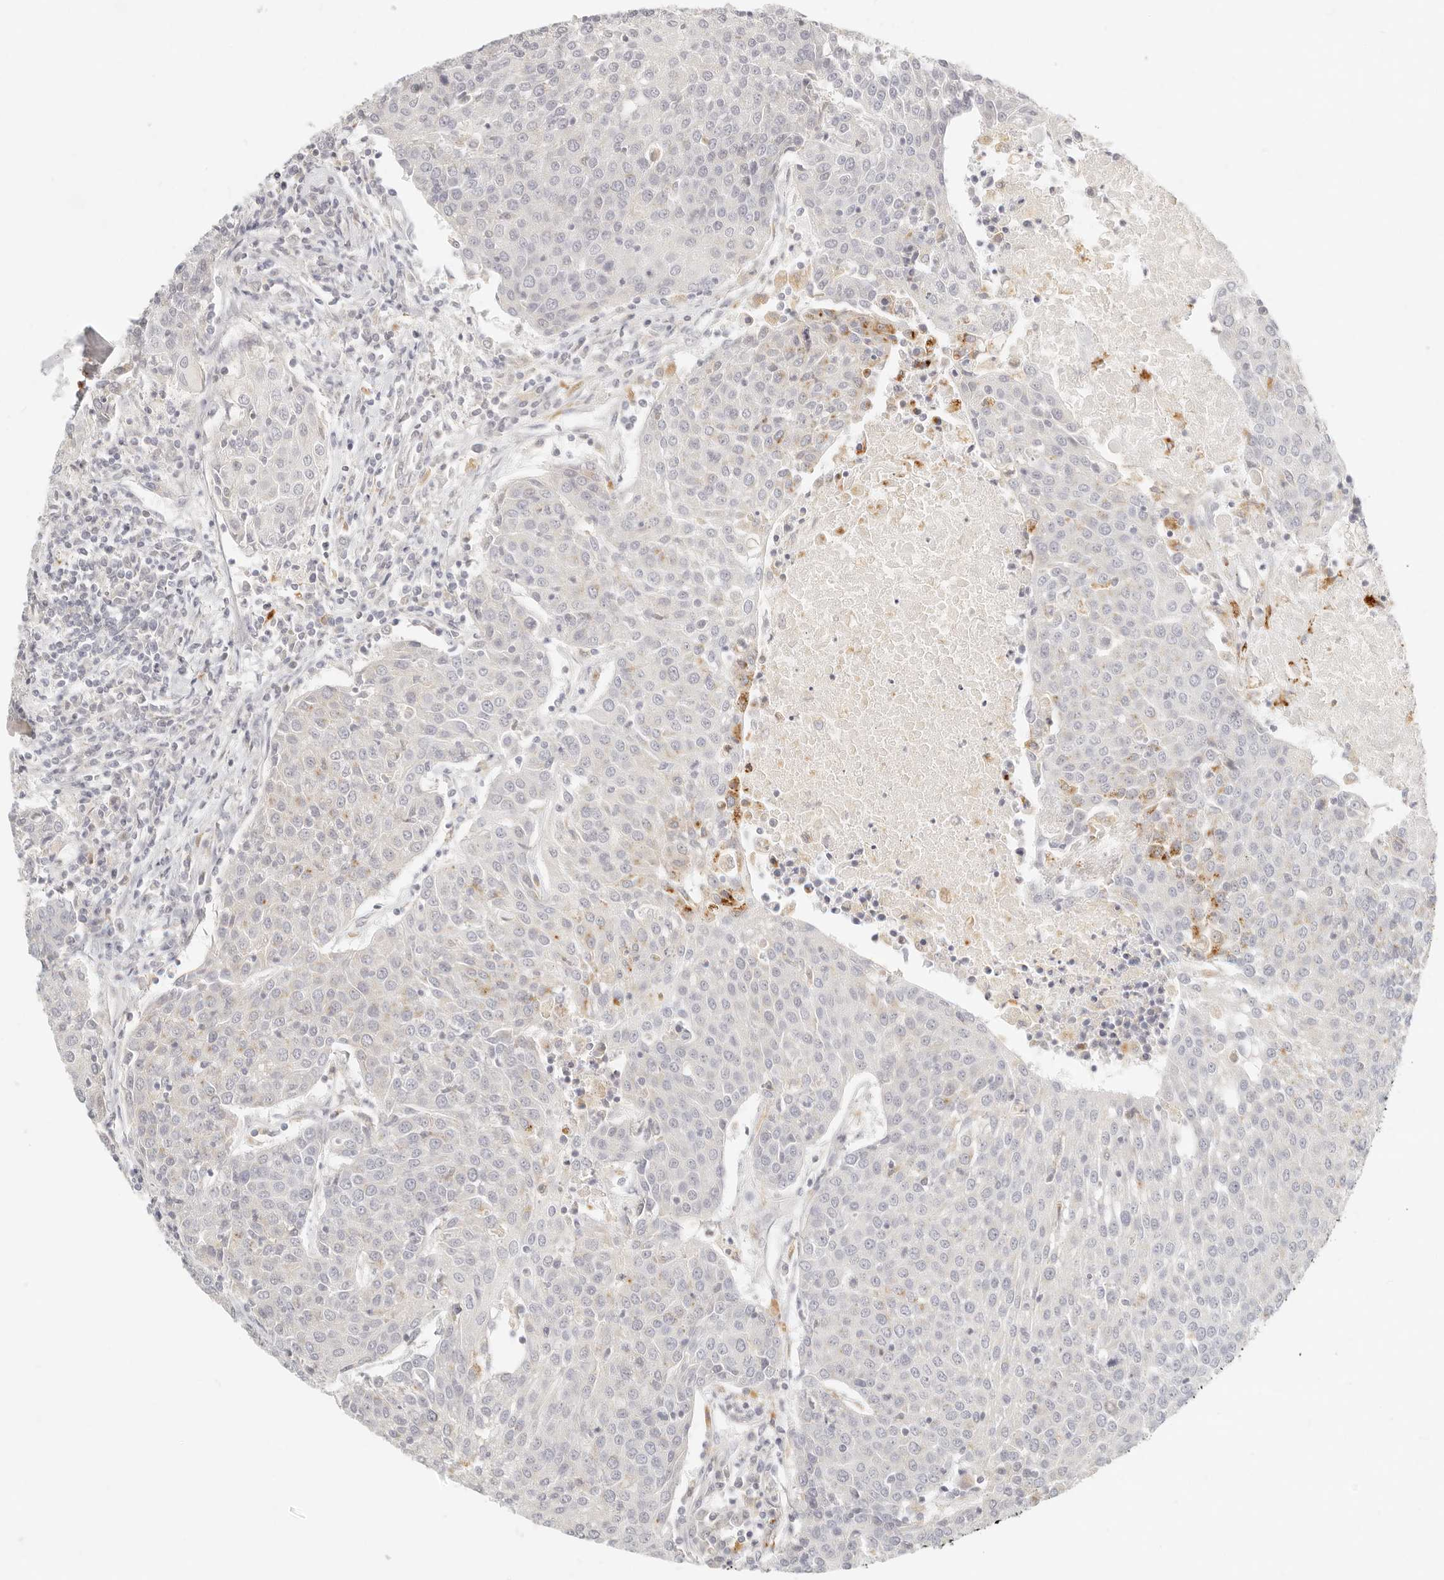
{"staining": {"intensity": "moderate", "quantity": "<25%", "location": "cytoplasmic/membranous"}, "tissue": "urothelial cancer", "cell_type": "Tumor cells", "image_type": "cancer", "snomed": [{"axis": "morphology", "description": "Urothelial carcinoma, High grade"}, {"axis": "topography", "description": "Urinary bladder"}], "caption": "An IHC photomicrograph of neoplastic tissue is shown. Protein staining in brown shows moderate cytoplasmic/membranous positivity in urothelial cancer within tumor cells. The staining is performed using DAB brown chromogen to label protein expression. The nuclei are counter-stained blue using hematoxylin.", "gene": "RNASET2", "patient": {"sex": "female", "age": 85}}